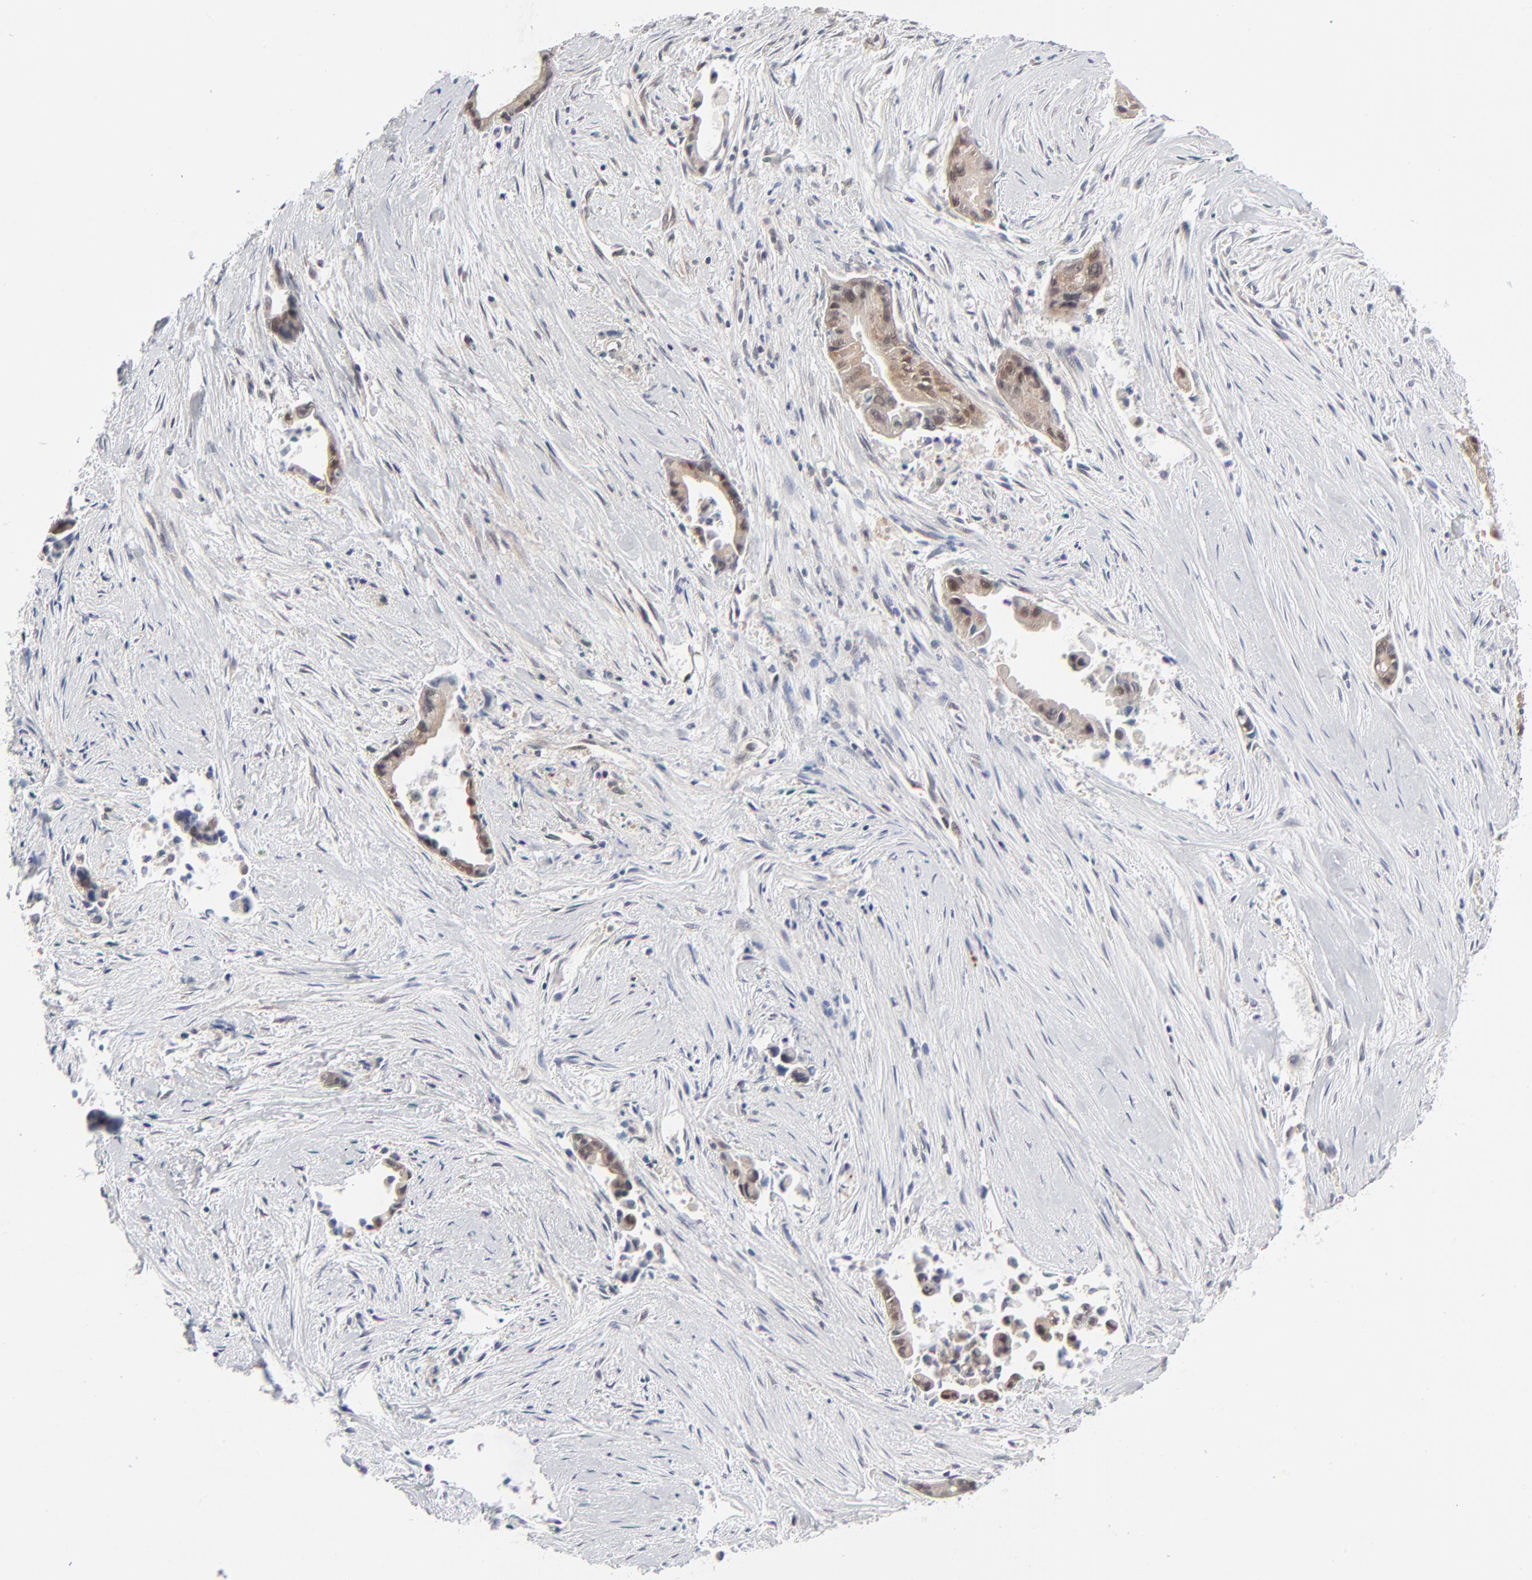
{"staining": {"intensity": "weak", "quantity": "25%-75%", "location": "cytoplasmic/membranous"}, "tissue": "liver cancer", "cell_type": "Tumor cells", "image_type": "cancer", "snomed": [{"axis": "morphology", "description": "Cholangiocarcinoma"}, {"axis": "topography", "description": "Liver"}], "caption": "Liver cancer (cholangiocarcinoma) stained with DAB (3,3'-diaminobenzidine) immunohistochemistry (IHC) reveals low levels of weak cytoplasmic/membranous expression in about 25%-75% of tumor cells.", "gene": "RPS6KB1", "patient": {"sex": "female", "age": 55}}